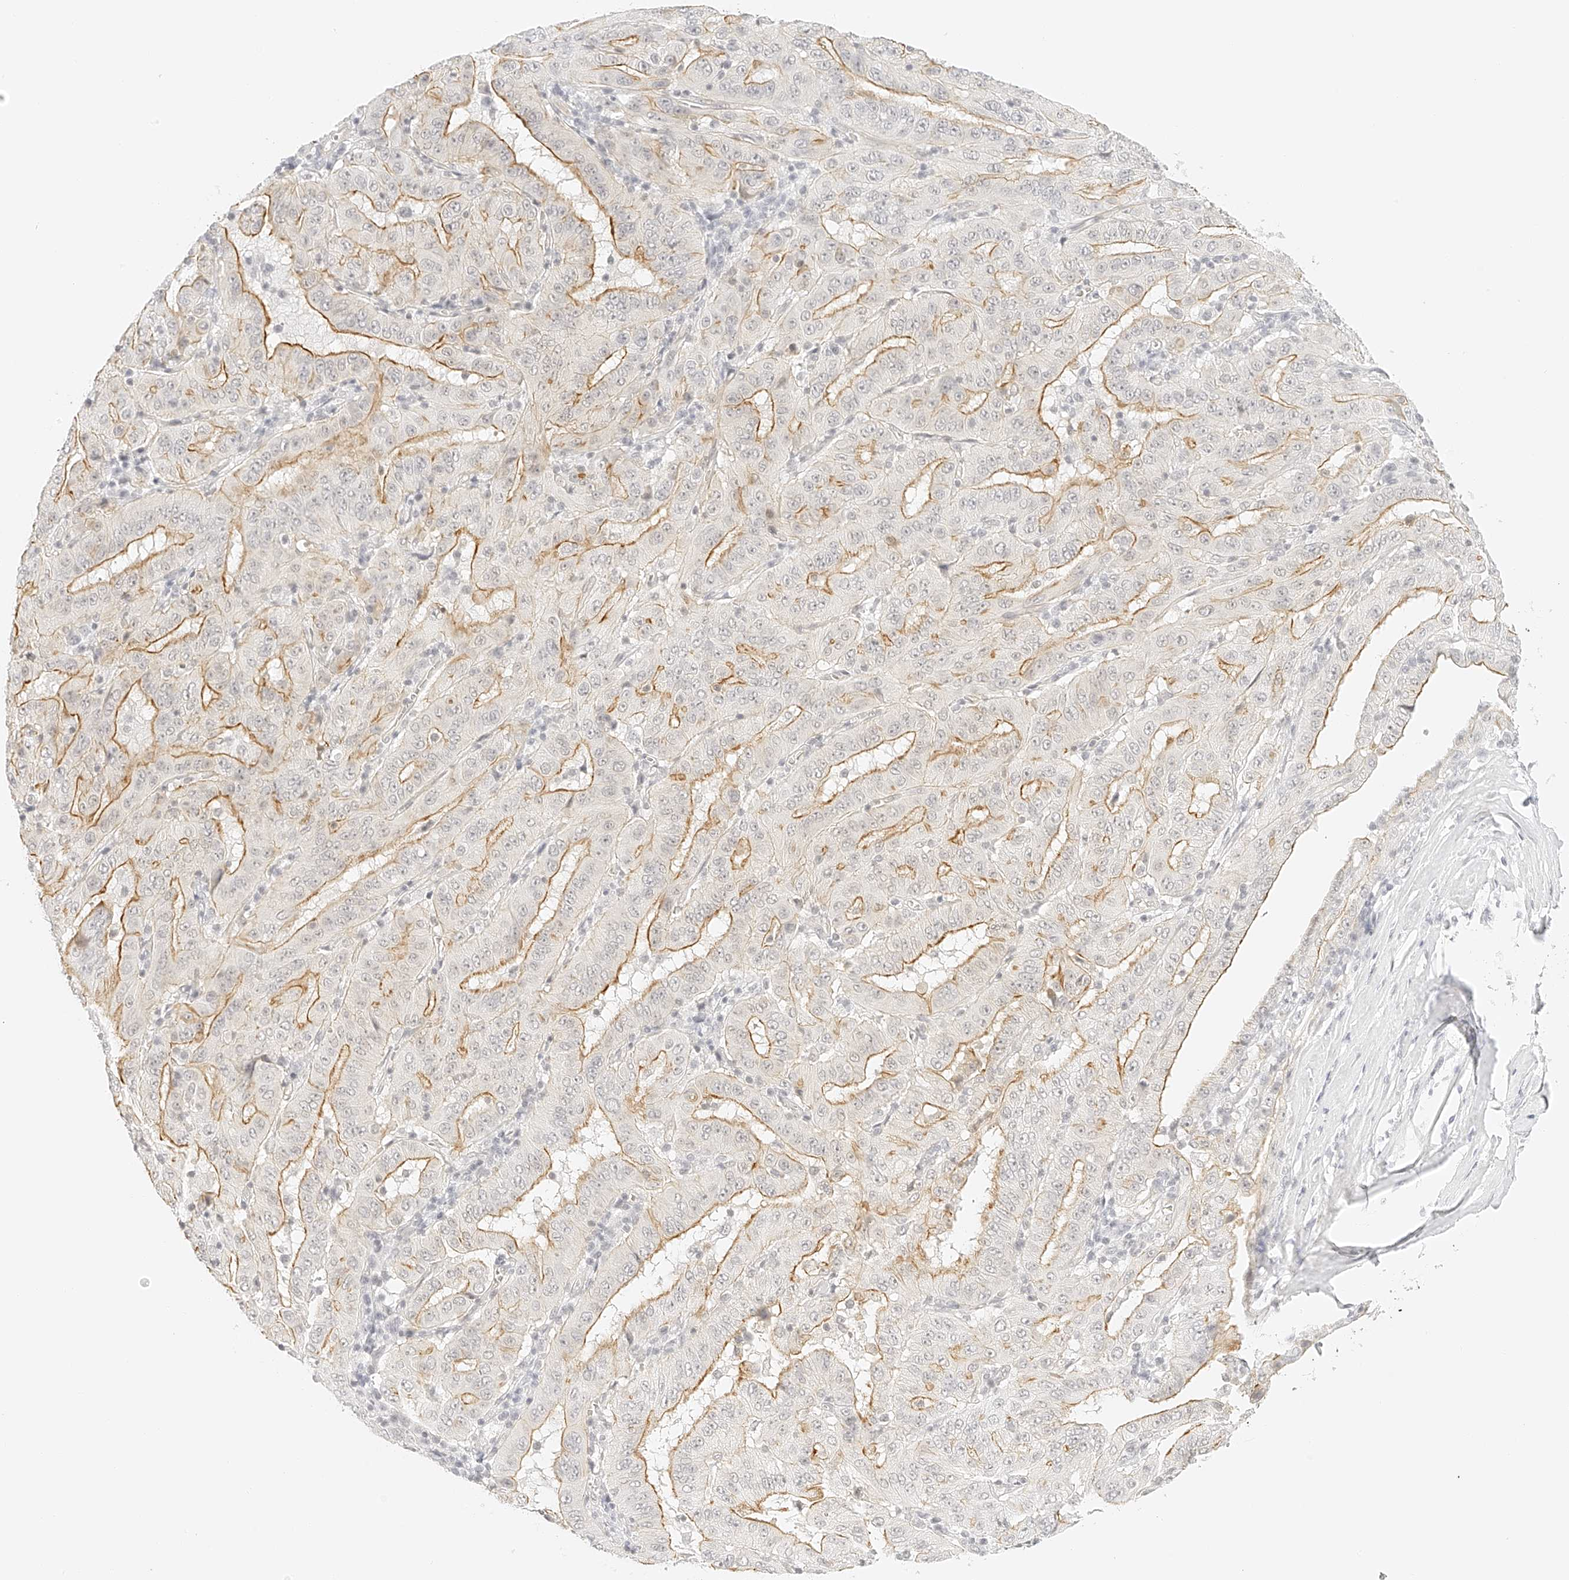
{"staining": {"intensity": "moderate", "quantity": "25%-75%", "location": "cytoplasmic/membranous"}, "tissue": "pancreatic cancer", "cell_type": "Tumor cells", "image_type": "cancer", "snomed": [{"axis": "morphology", "description": "Adenocarcinoma, NOS"}, {"axis": "topography", "description": "Pancreas"}], "caption": "Pancreatic cancer (adenocarcinoma) tissue shows moderate cytoplasmic/membranous positivity in approximately 25%-75% of tumor cells, visualized by immunohistochemistry.", "gene": "ZFP69", "patient": {"sex": "male", "age": 63}}